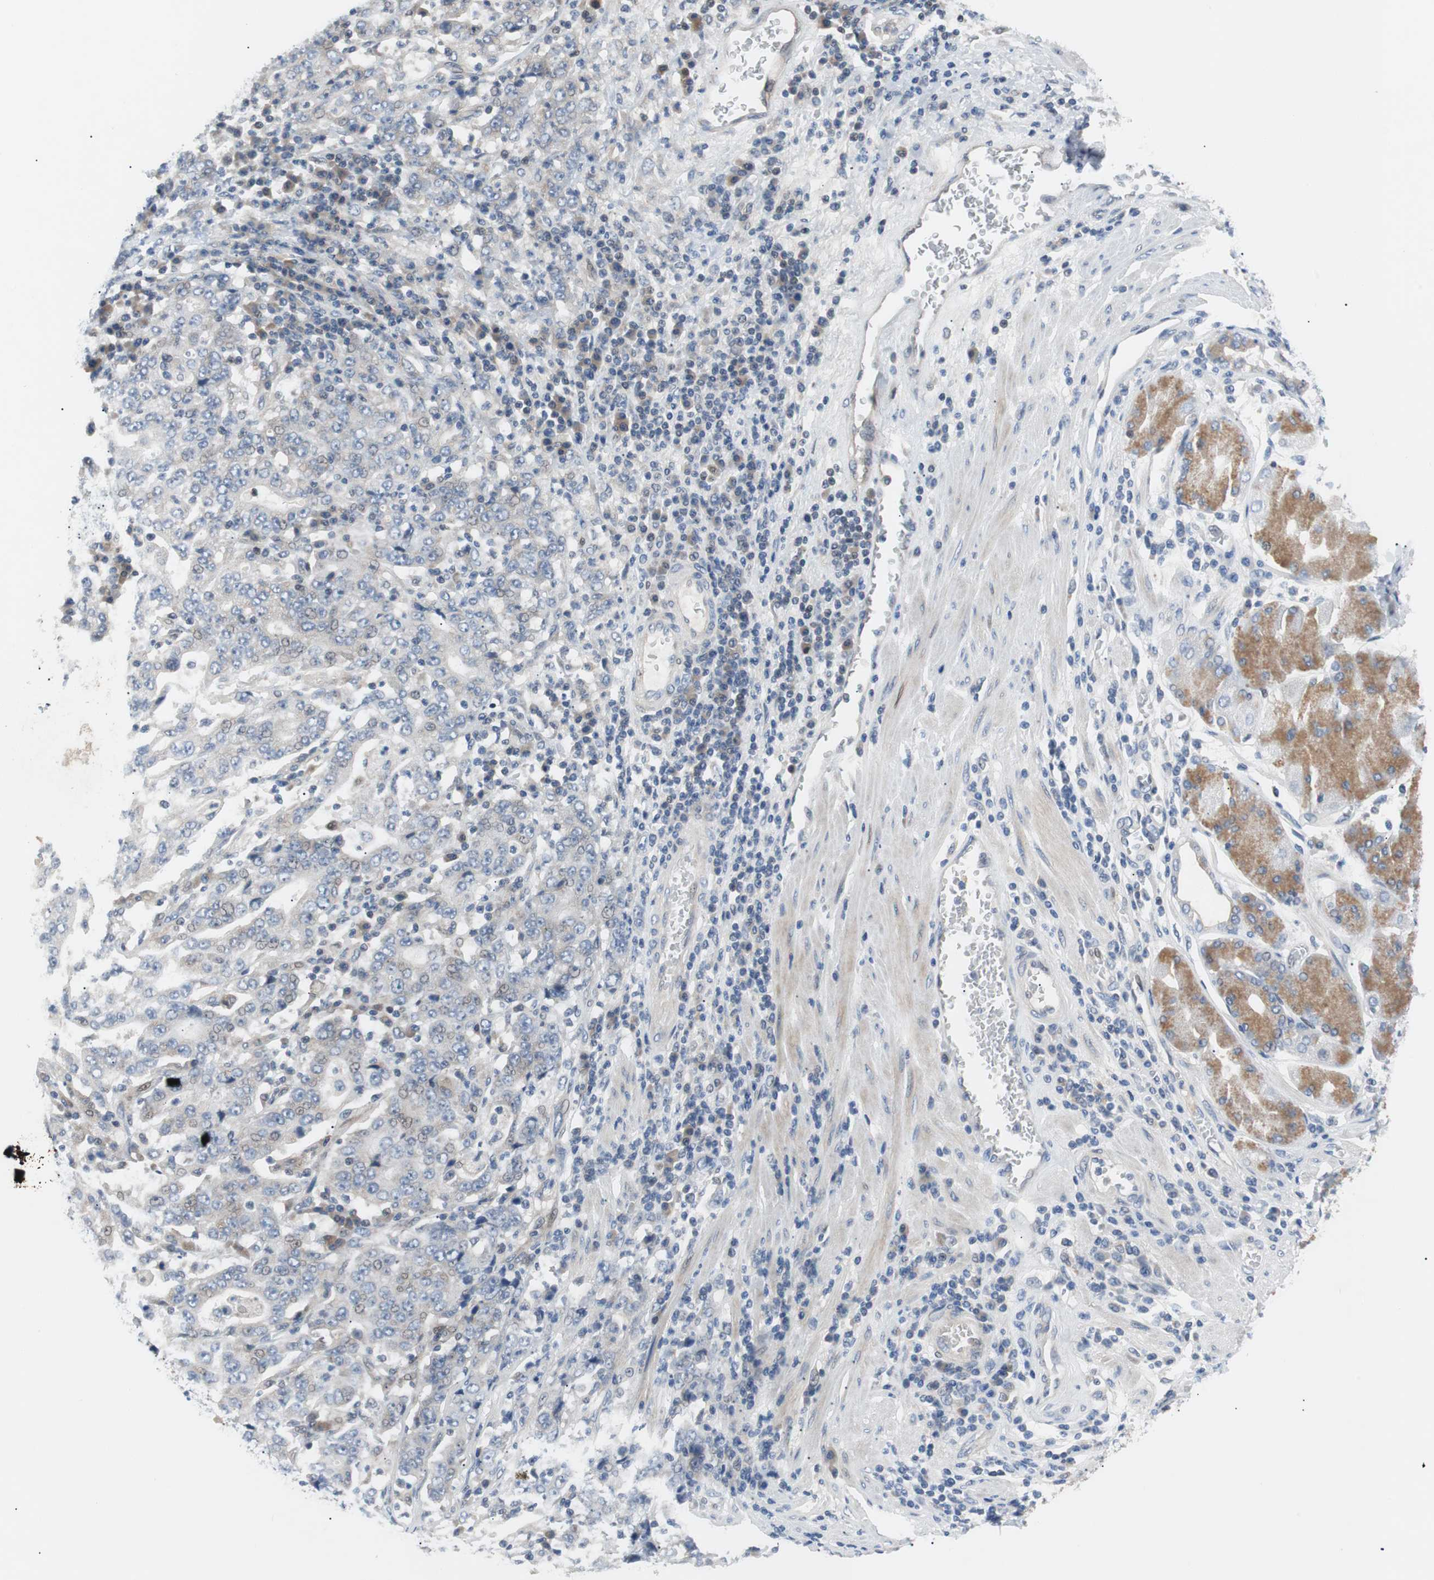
{"staining": {"intensity": "weak", "quantity": "<25%", "location": "cytoplasmic/membranous"}, "tissue": "stomach cancer", "cell_type": "Tumor cells", "image_type": "cancer", "snomed": [{"axis": "morphology", "description": "Normal tissue, NOS"}, {"axis": "morphology", "description": "Adenocarcinoma, NOS"}, {"axis": "topography", "description": "Stomach, upper"}, {"axis": "topography", "description": "Stomach"}], "caption": "Immunohistochemistry (IHC) histopathology image of human stomach adenocarcinoma stained for a protein (brown), which displays no staining in tumor cells.", "gene": "MAP2K4", "patient": {"sex": "male", "age": 59}}